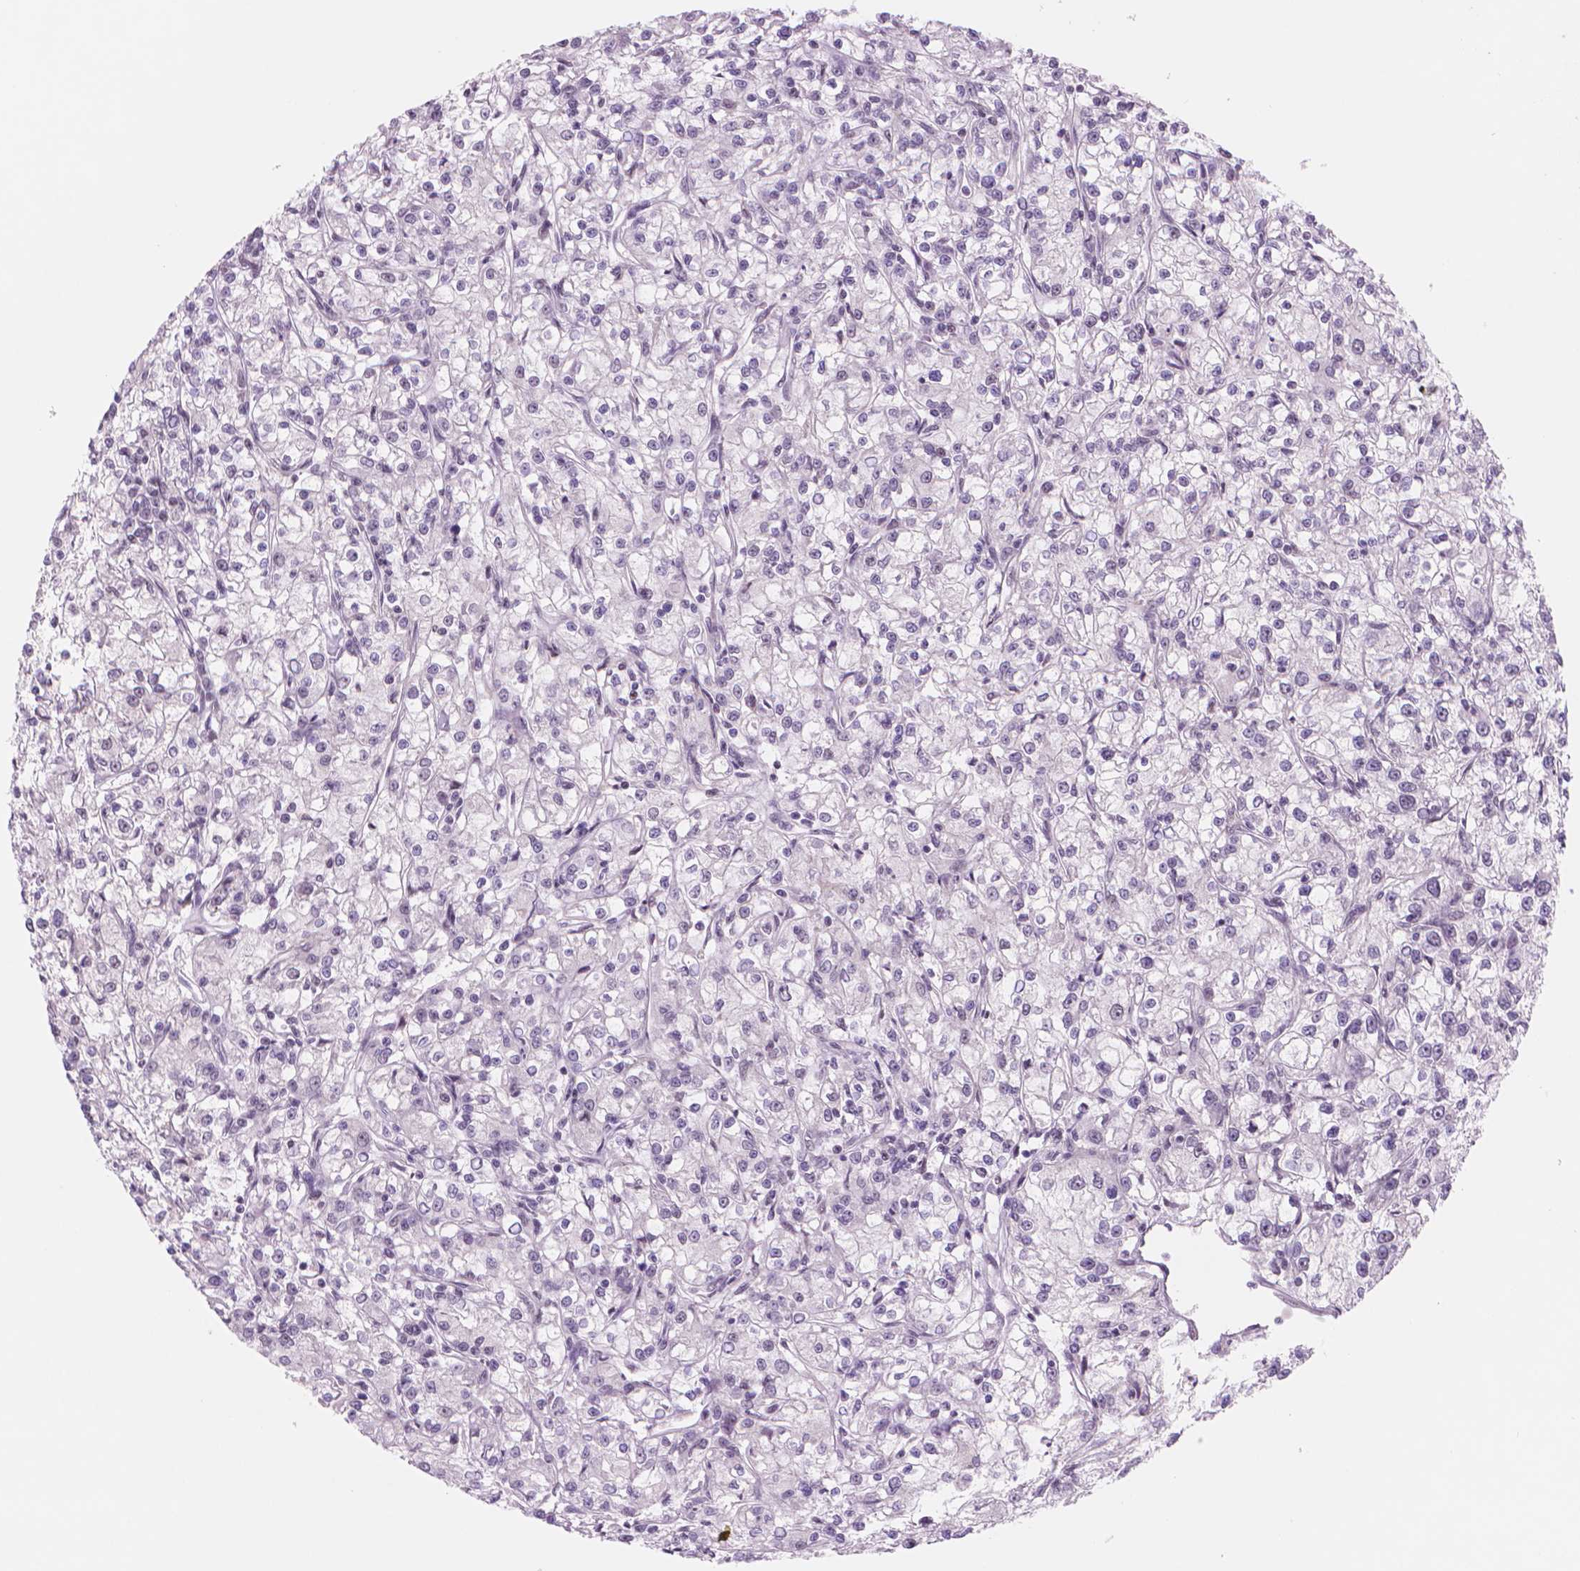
{"staining": {"intensity": "negative", "quantity": "none", "location": "none"}, "tissue": "renal cancer", "cell_type": "Tumor cells", "image_type": "cancer", "snomed": [{"axis": "morphology", "description": "Adenocarcinoma, NOS"}, {"axis": "topography", "description": "Kidney"}], "caption": "Tumor cells show no significant positivity in renal cancer. (Brightfield microscopy of DAB immunohistochemistry at high magnification).", "gene": "POLR3D", "patient": {"sex": "female", "age": 59}}